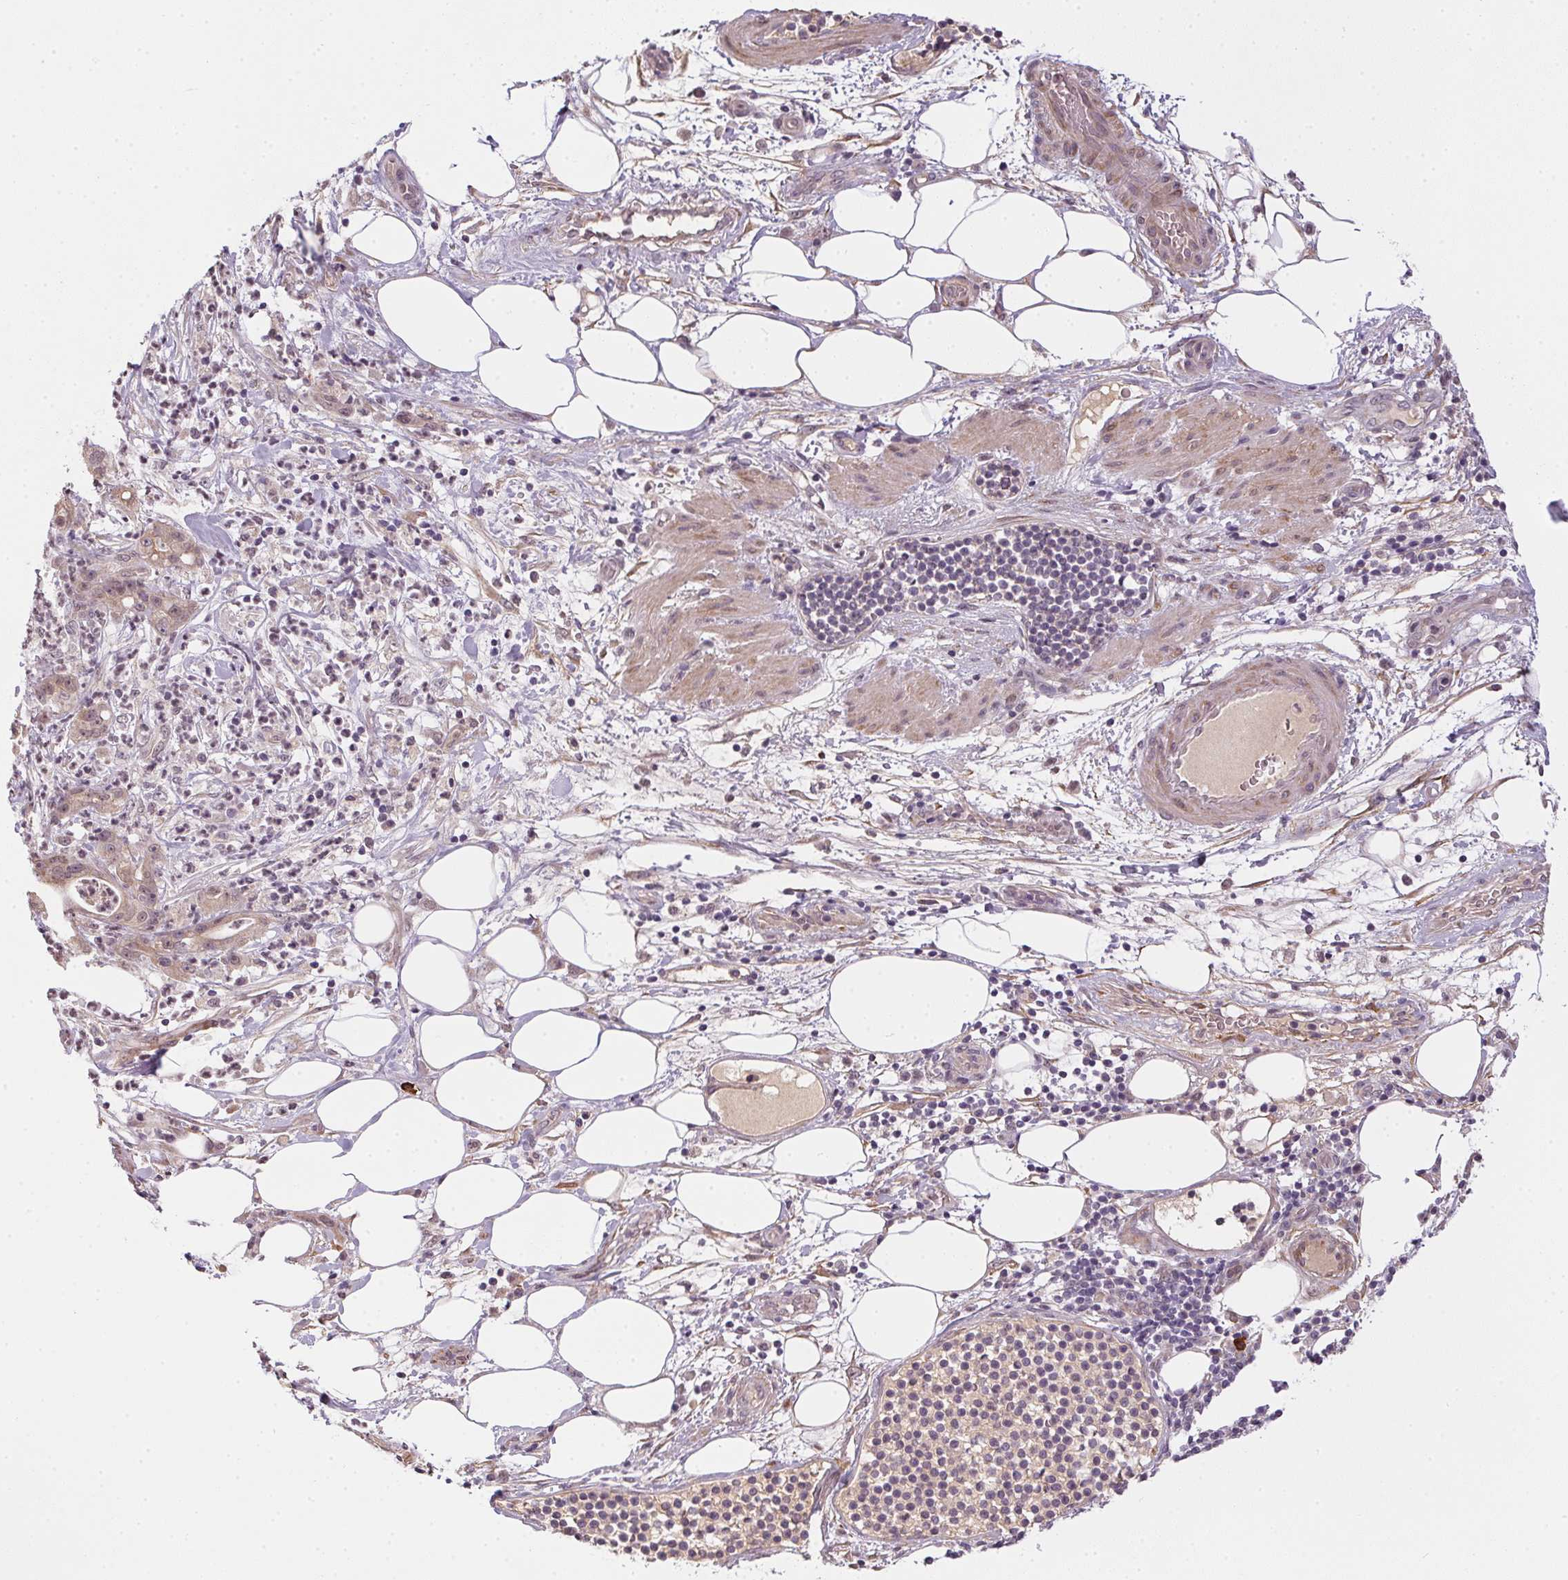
{"staining": {"intensity": "weak", "quantity": "25%-75%", "location": "cytoplasmic/membranous"}, "tissue": "pancreatic cancer", "cell_type": "Tumor cells", "image_type": "cancer", "snomed": [{"axis": "morphology", "description": "Adenocarcinoma, NOS"}, {"axis": "topography", "description": "Pancreas"}], "caption": "An image of human pancreatic adenocarcinoma stained for a protein reveals weak cytoplasmic/membranous brown staining in tumor cells.", "gene": "CFAP92", "patient": {"sex": "male", "age": 71}}